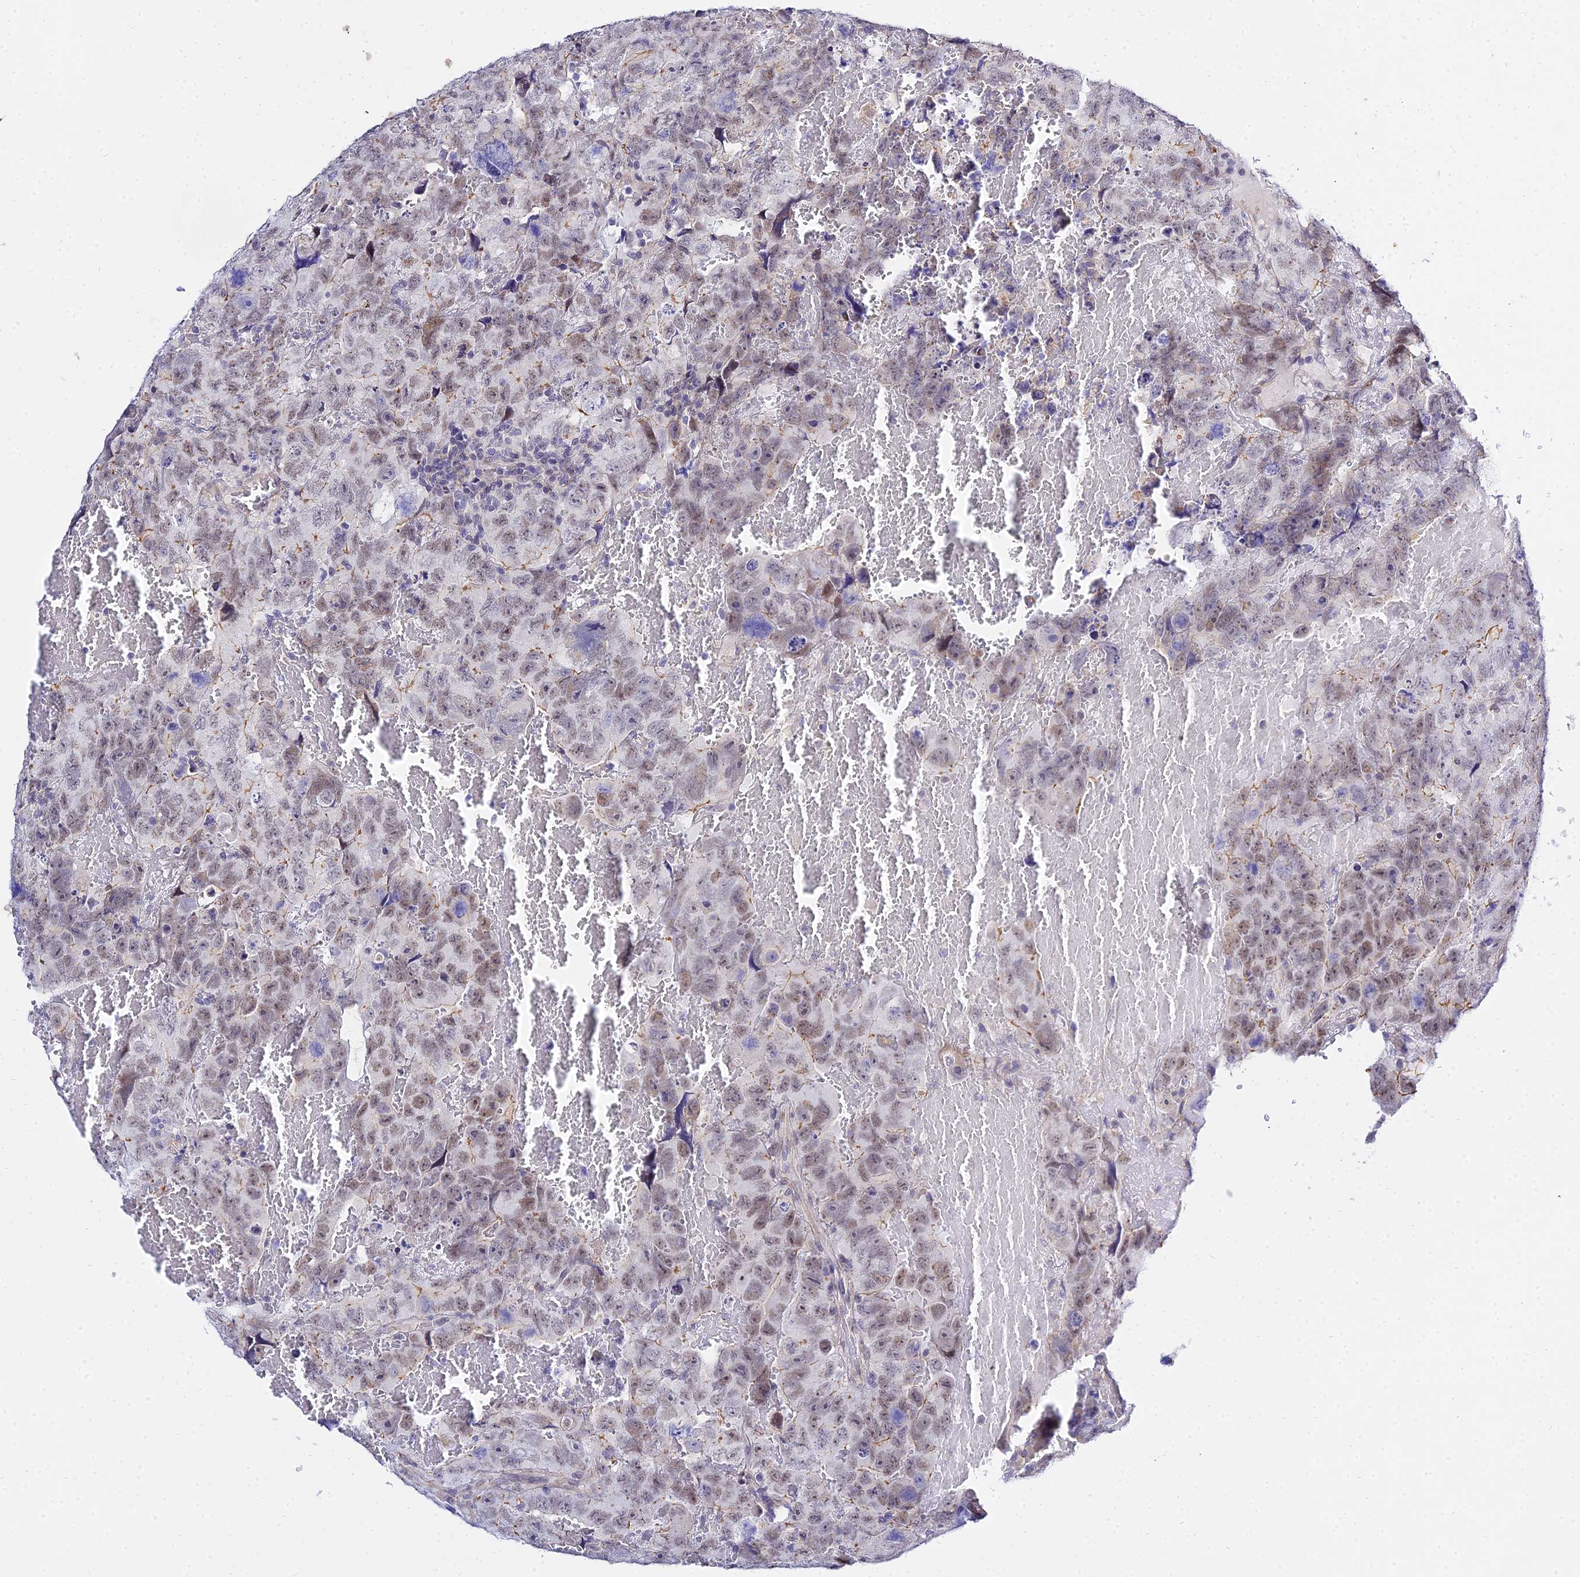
{"staining": {"intensity": "weak", "quantity": "25%-75%", "location": "nuclear"}, "tissue": "testis cancer", "cell_type": "Tumor cells", "image_type": "cancer", "snomed": [{"axis": "morphology", "description": "Carcinoma, Embryonal, NOS"}, {"axis": "topography", "description": "Testis"}], "caption": "There is low levels of weak nuclear staining in tumor cells of testis cancer (embryonal carcinoma), as demonstrated by immunohistochemical staining (brown color).", "gene": "ZNF628", "patient": {"sex": "male", "age": 45}}